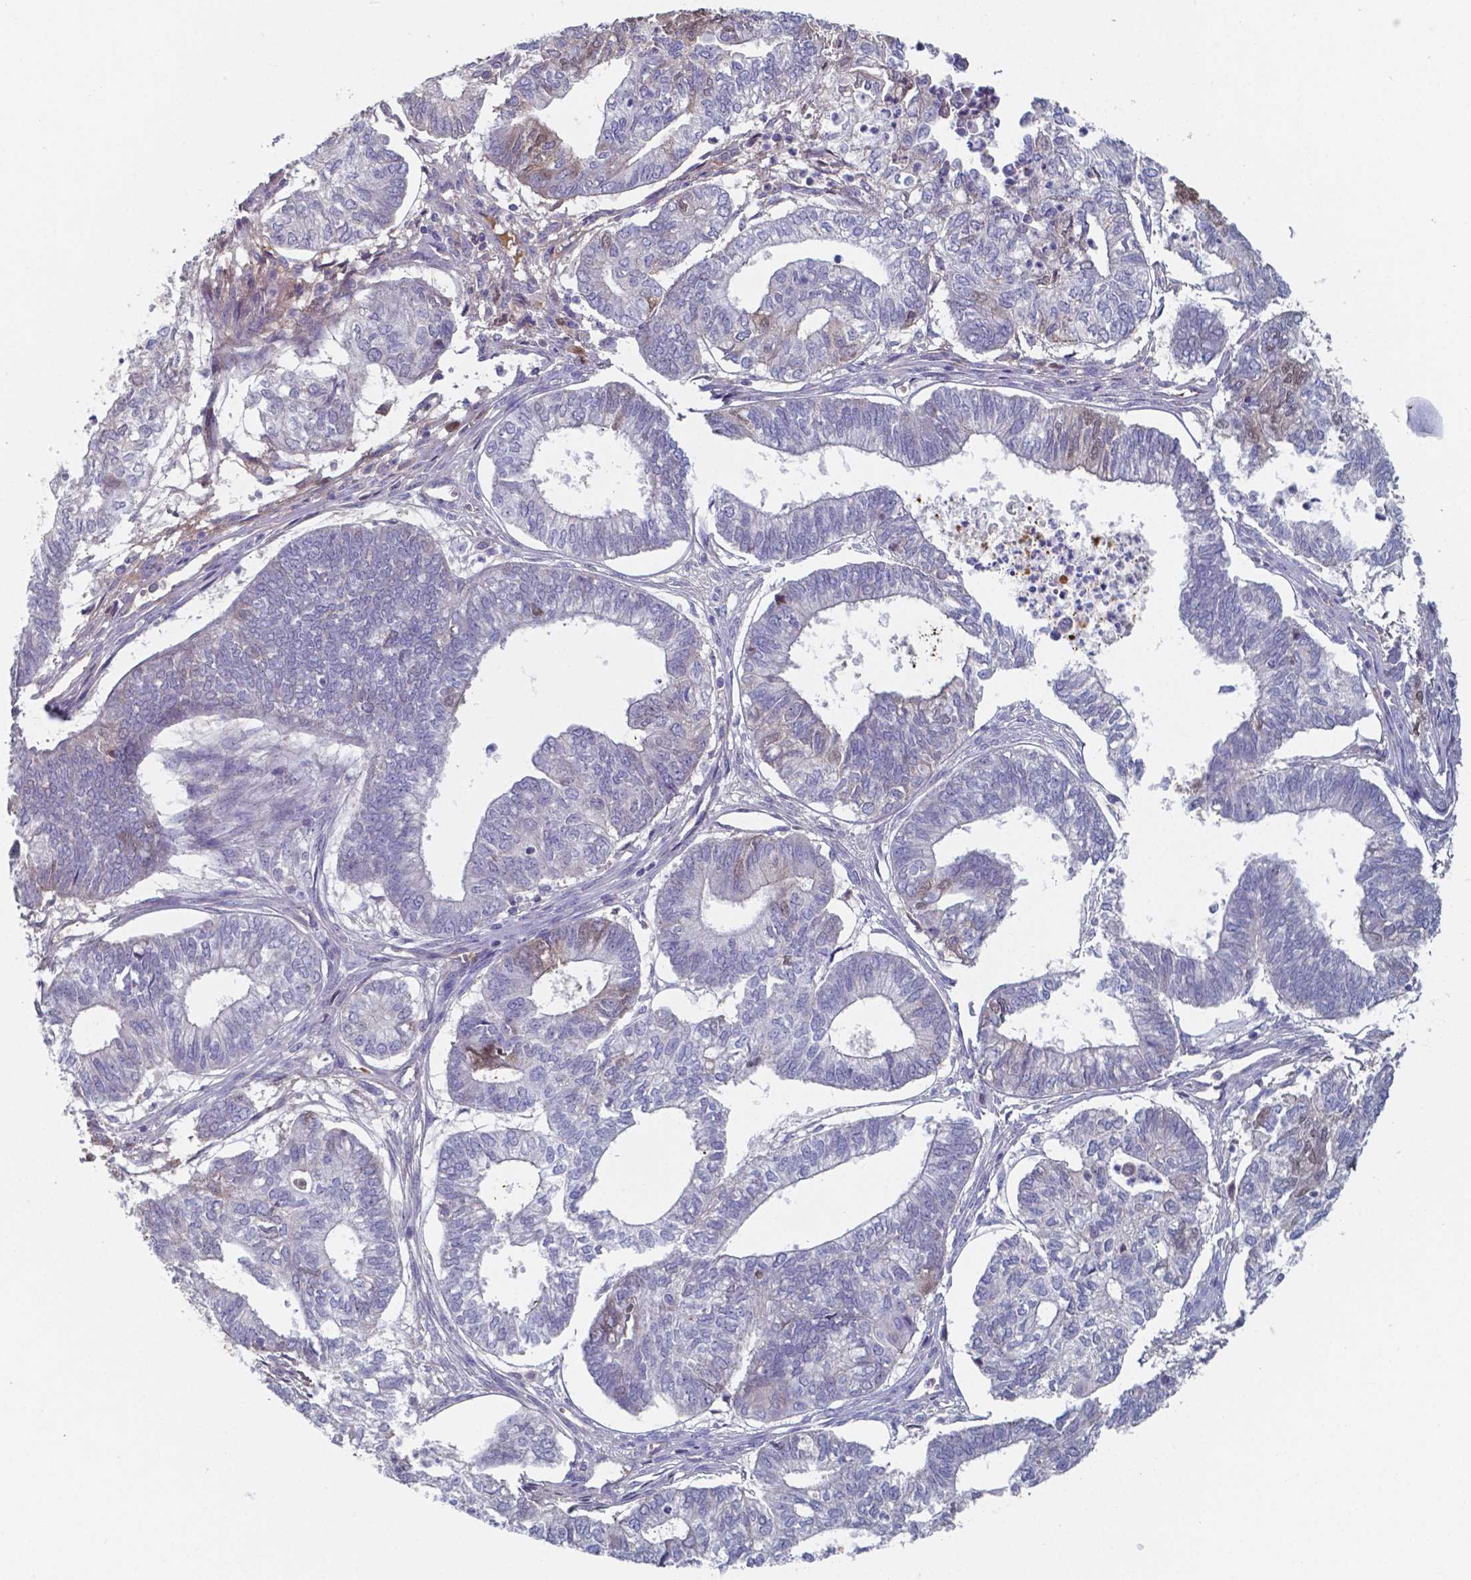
{"staining": {"intensity": "negative", "quantity": "none", "location": "none"}, "tissue": "ovarian cancer", "cell_type": "Tumor cells", "image_type": "cancer", "snomed": [{"axis": "morphology", "description": "Carcinoma, endometroid"}, {"axis": "topography", "description": "Ovary"}], "caption": "Immunohistochemistry histopathology image of neoplastic tissue: human ovarian endometroid carcinoma stained with DAB shows no significant protein staining in tumor cells.", "gene": "BTBD17", "patient": {"sex": "female", "age": 64}}